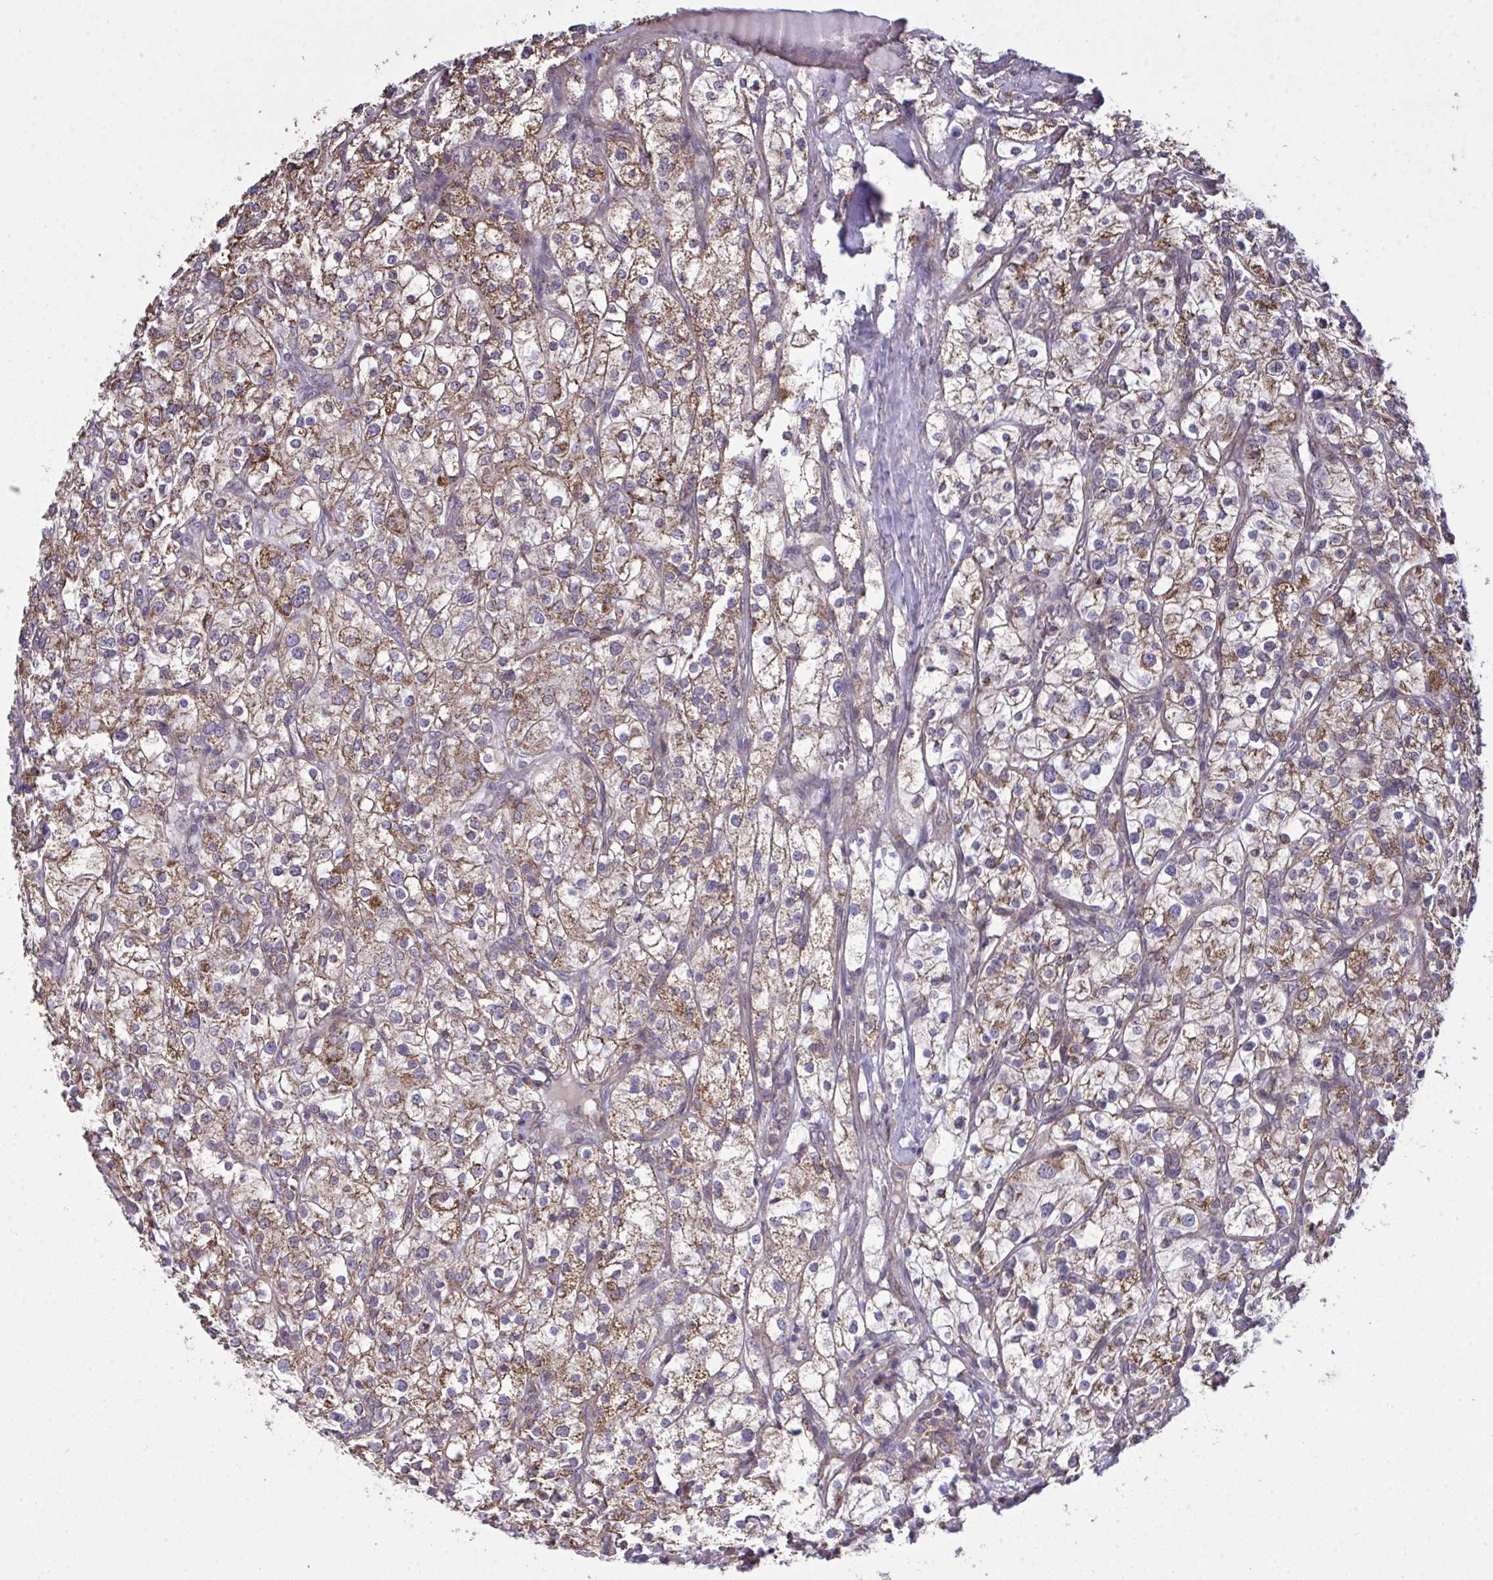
{"staining": {"intensity": "moderate", "quantity": ">75%", "location": "cytoplasmic/membranous"}, "tissue": "renal cancer", "cell_type": "Tumor cells", "image_type": "cancer", "snomed": [{"axis": "morphology", "description": "Adenocarcinoma, NOS"}, {"axis": "topography", "description": "Kidney"}], "caption": "Immunohistochemistry (IHC) histopathology image of renal adenocarcinoma stained for a protein (brown), which reveals medium levels of moderate cytoplasmic/membranous staining in approximately >75% of tumor cells.", "gene": "PPM1H", "patient": {"sex": "male", "age": 80}}